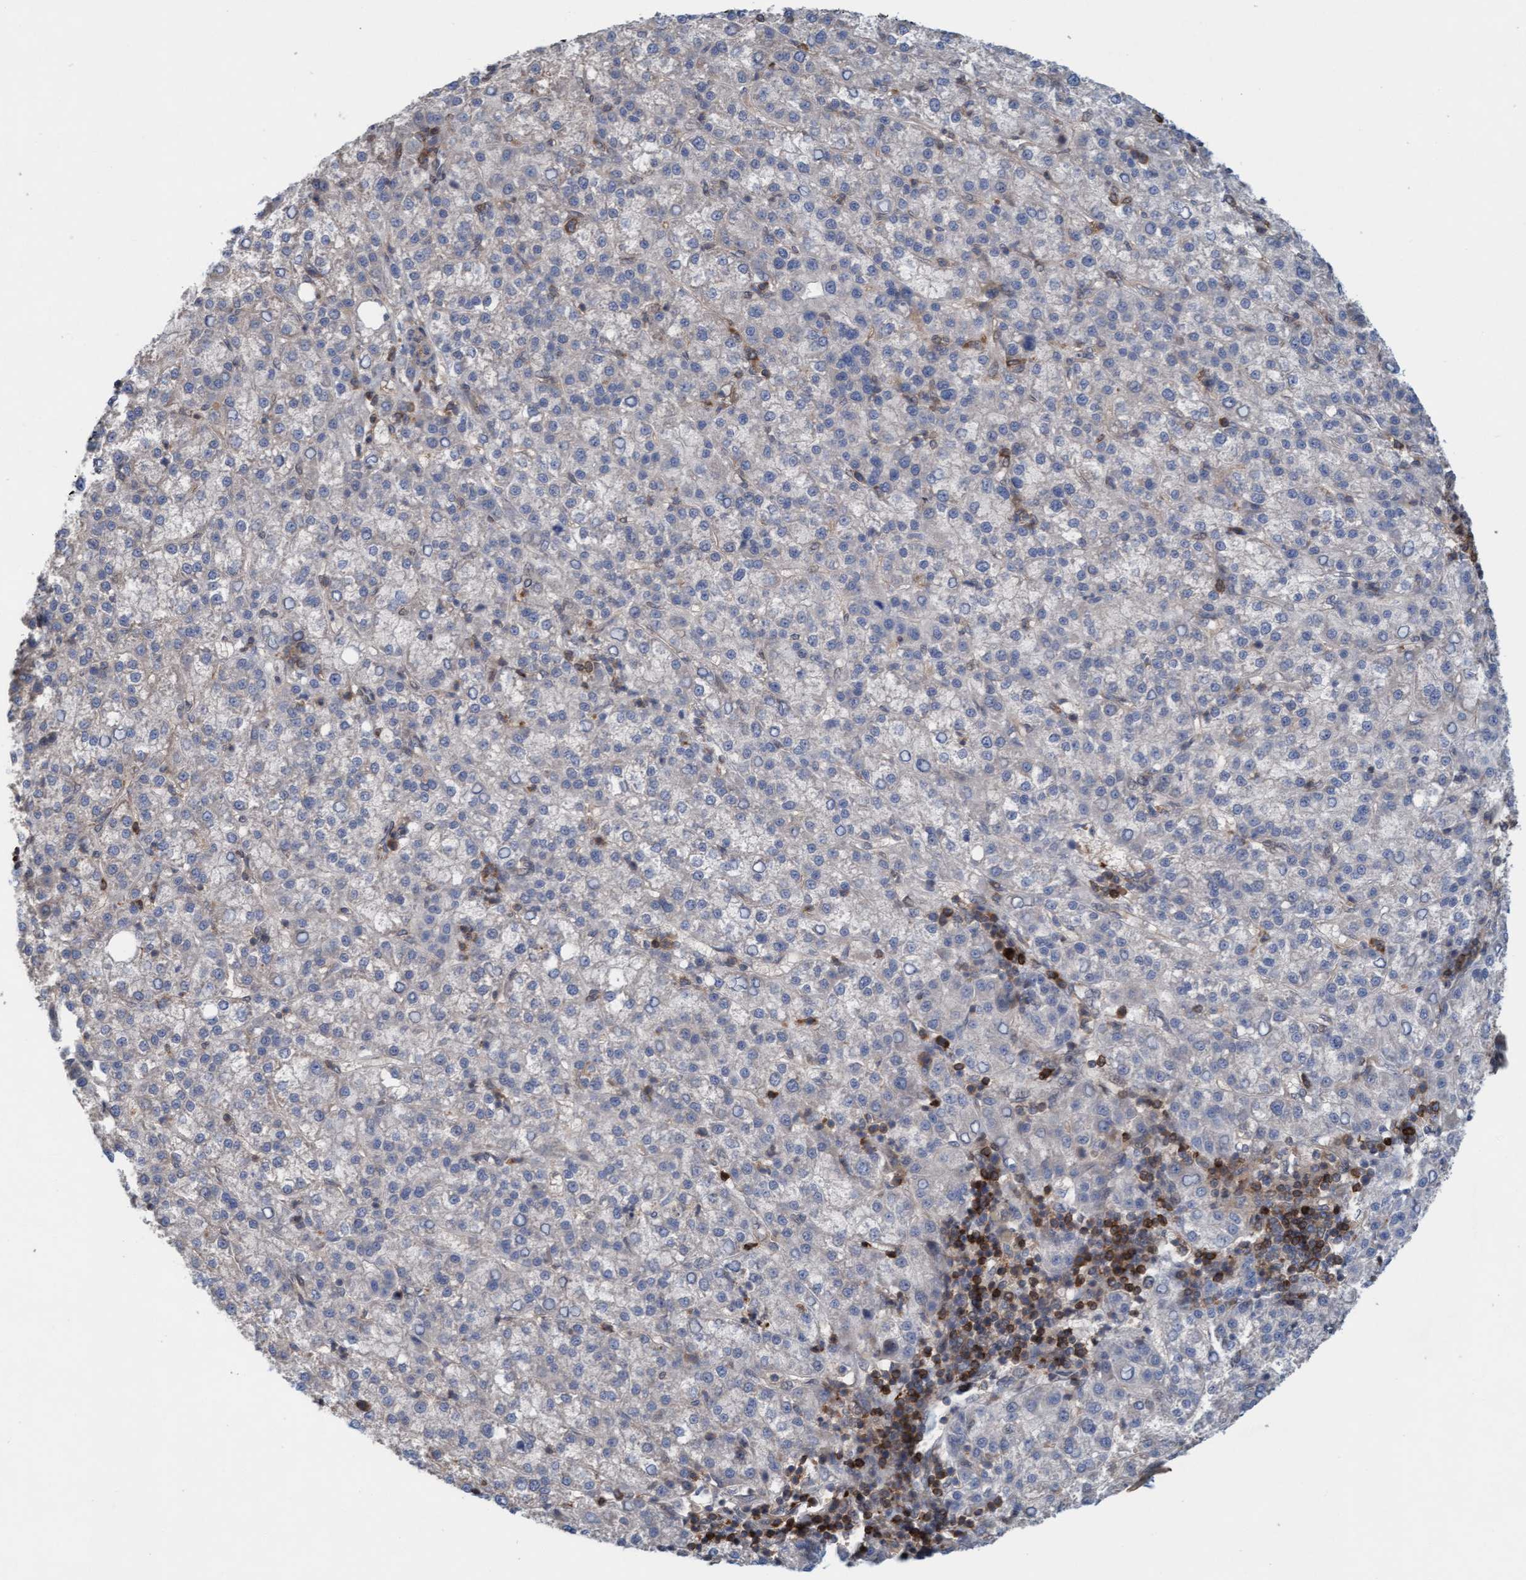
{"staining": {"intensity": "negative", "quantity": "none", "location": "none"}, "tissue": "liver cancer", "cell_type": "Tumor cells", "image_type": "cancer", "snomed": [{"axis": "morphology", "description": "Carcinoma, Hepatocellular, NOS"}, {"axis": "topography", "description": "Liver"}], "caption": "Immunohistochemistry (IHC) photomicrograph of neoplastic tissue: human liver cancer stained with DAB (3,3'-diaminobenzidine) shows no significant protein expression in tumor cells. (Stains: DAB immunohistochemistry with hematoxylin counter stain, Microscopy: brightfield microscopy at high magnification).", "gene": "KLHL25", "patient": {"sex": "female", "age": 58}}